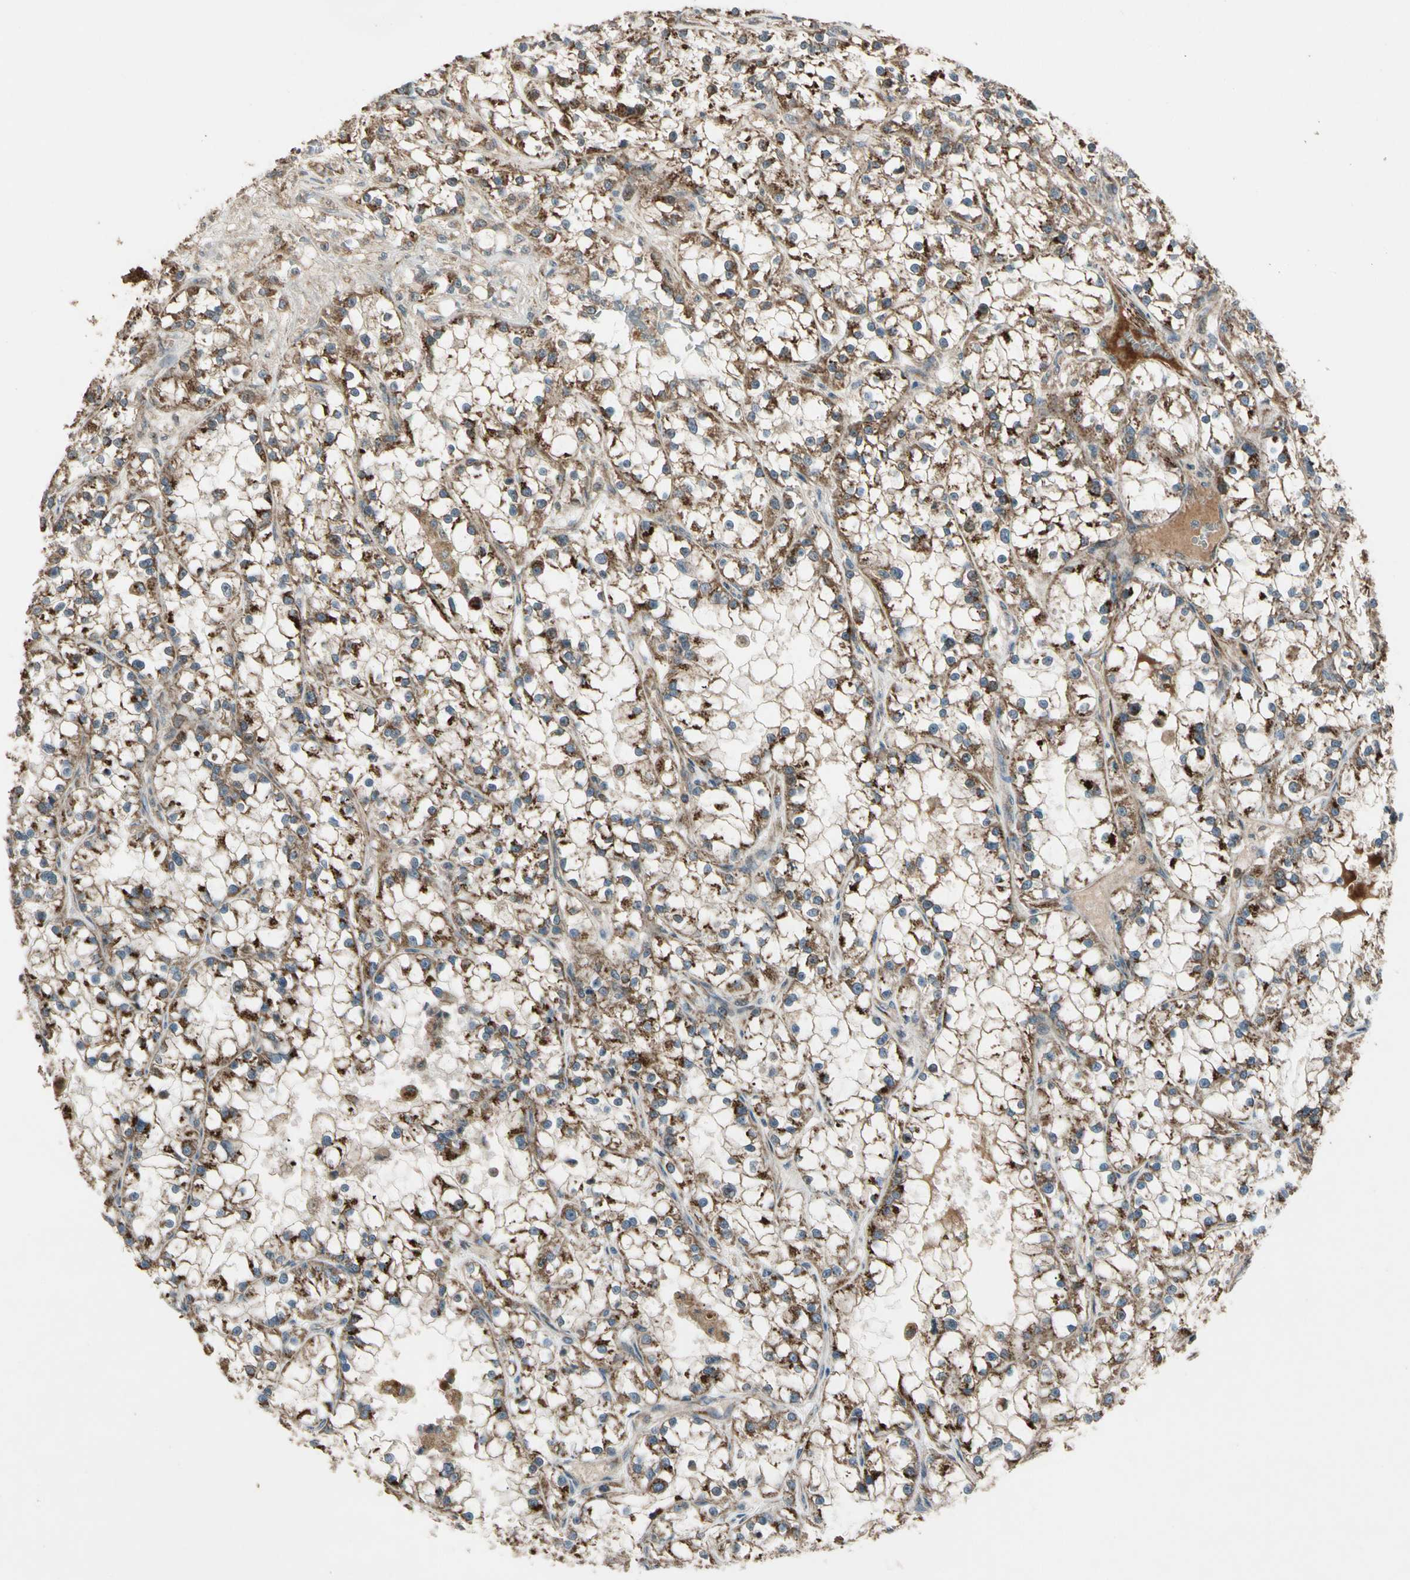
{"staining": {"intensity": "moderate", "quantity": ">75%", "location": "cytoplasmic/membranous"}, "tissue": "renal cancer", "cell_type": "Tumor cells", "image_type": "cancer", "snomed": [{"axis": "morphology", "description": "Adenocarcinoma, NOS"}, {"axis": "topography", "description": "Kidney"}], "caption": "The micrograph exhibits immunohistochemical staining of renal cancer (adenocarcinoma). There is moderate cytoplasmic/membranous positivity is appreciated in about >75% of tumor cells.", "gene": "GCK", "patient": {"sex": "female", "age": 52}}